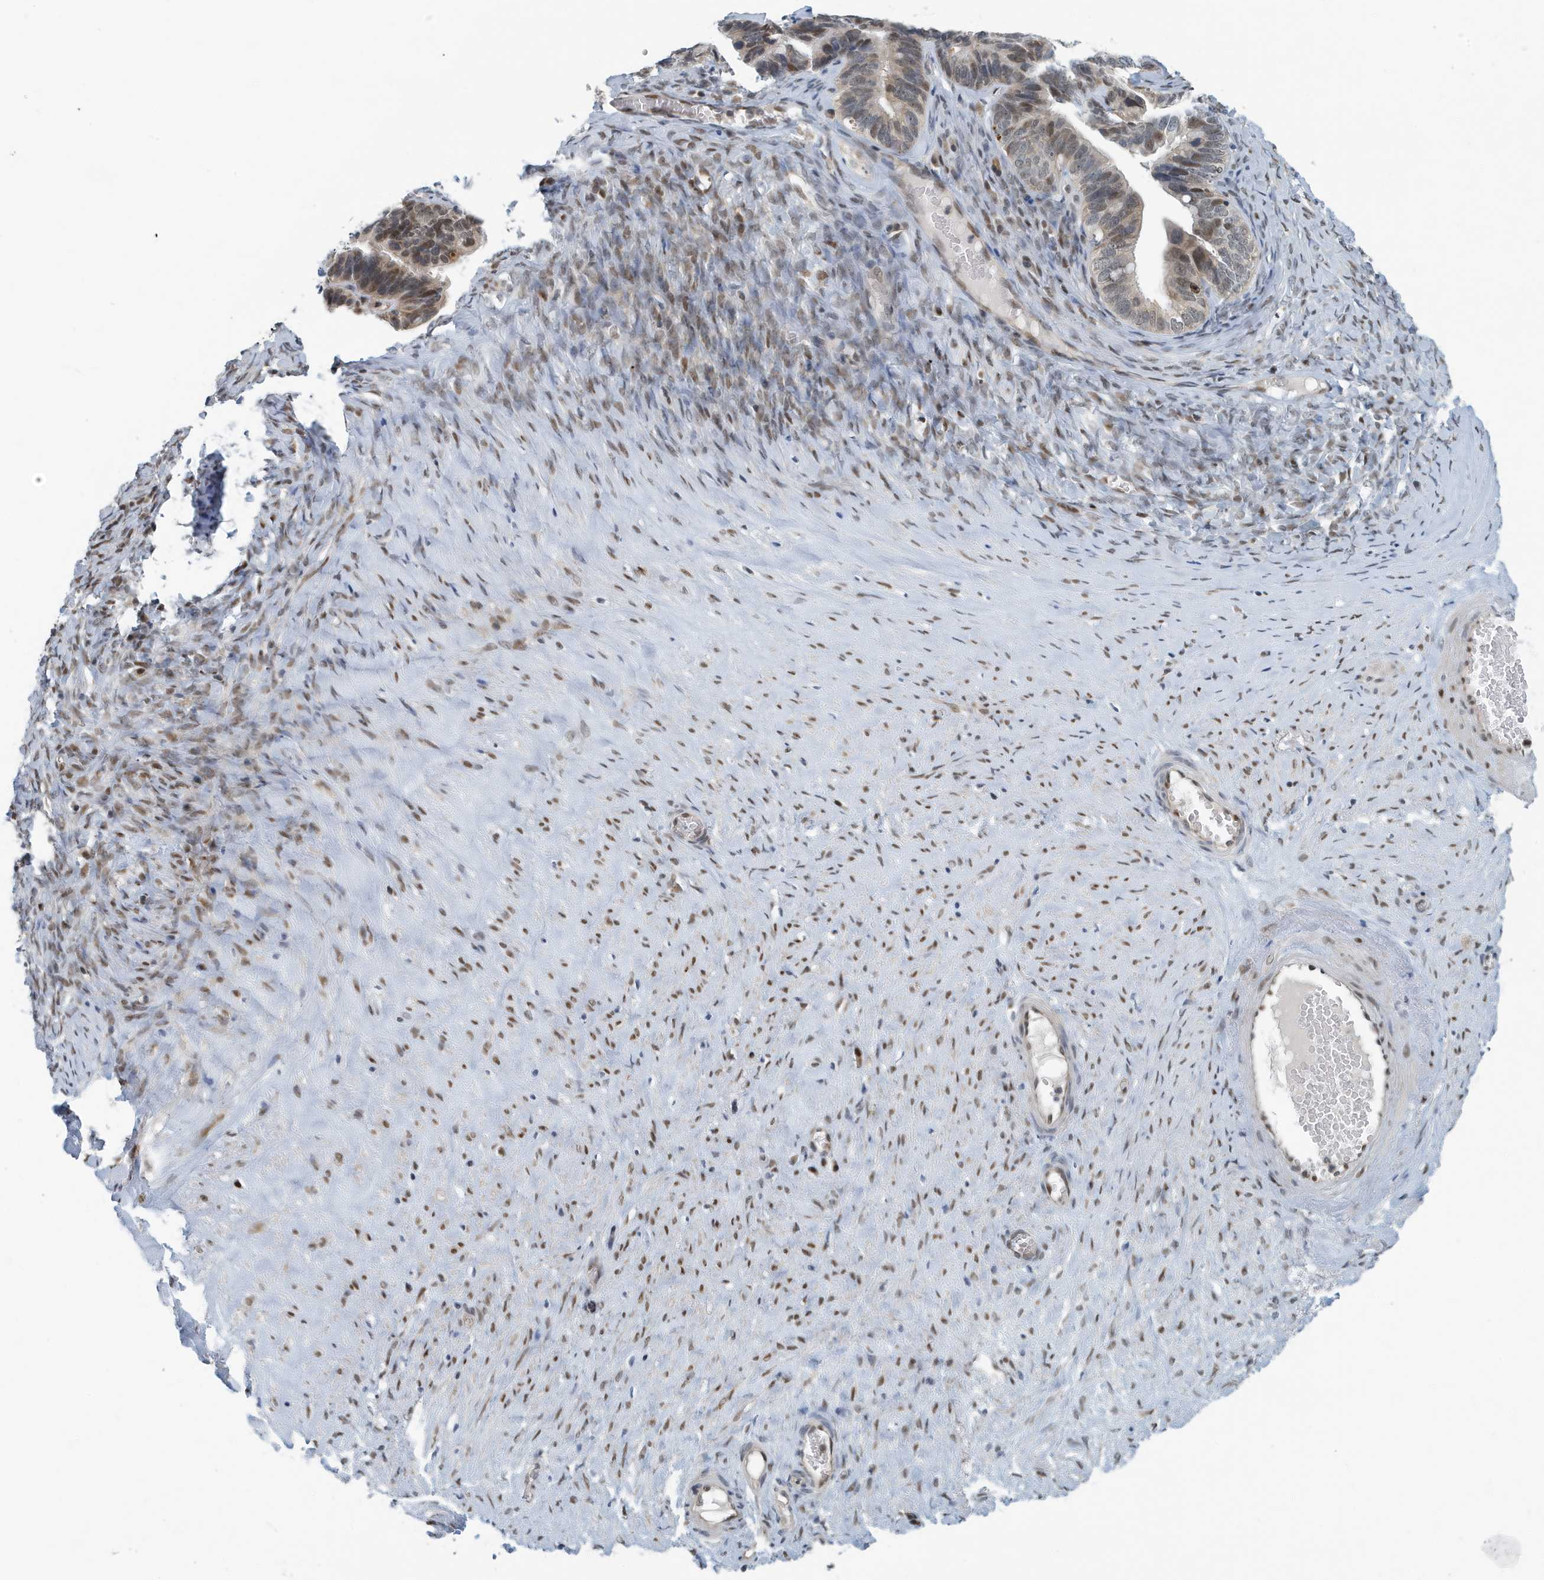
{"staining": {"intensity": "moderate", "quantity": ">75%", "location": "cytoplasmic/membranous,nuclear"}, "tissue": "ovarian cancer", "cell_type": "Tumor cells", "image_type": "cancer", "snomed": [{"axis": "morphology", "description": "Cystadenocarcinoma, serous, NOS"}, {"axis": "topography", "description": "Ovary"}], "caption": "Ovarian cancer (serous cystadenocarcinoma) tissue displays moderate cytoplasmic/membranous and nuclear expression in approximately >75% of tumor cells The staining was performed using DAB (3,3'-diaminobenzidine), with brown indicating positive protein expression. Nuclei are stained blue with hematoxylin.", "gene": "KIF15", "patient": {"sex": "female", "age": 56}}